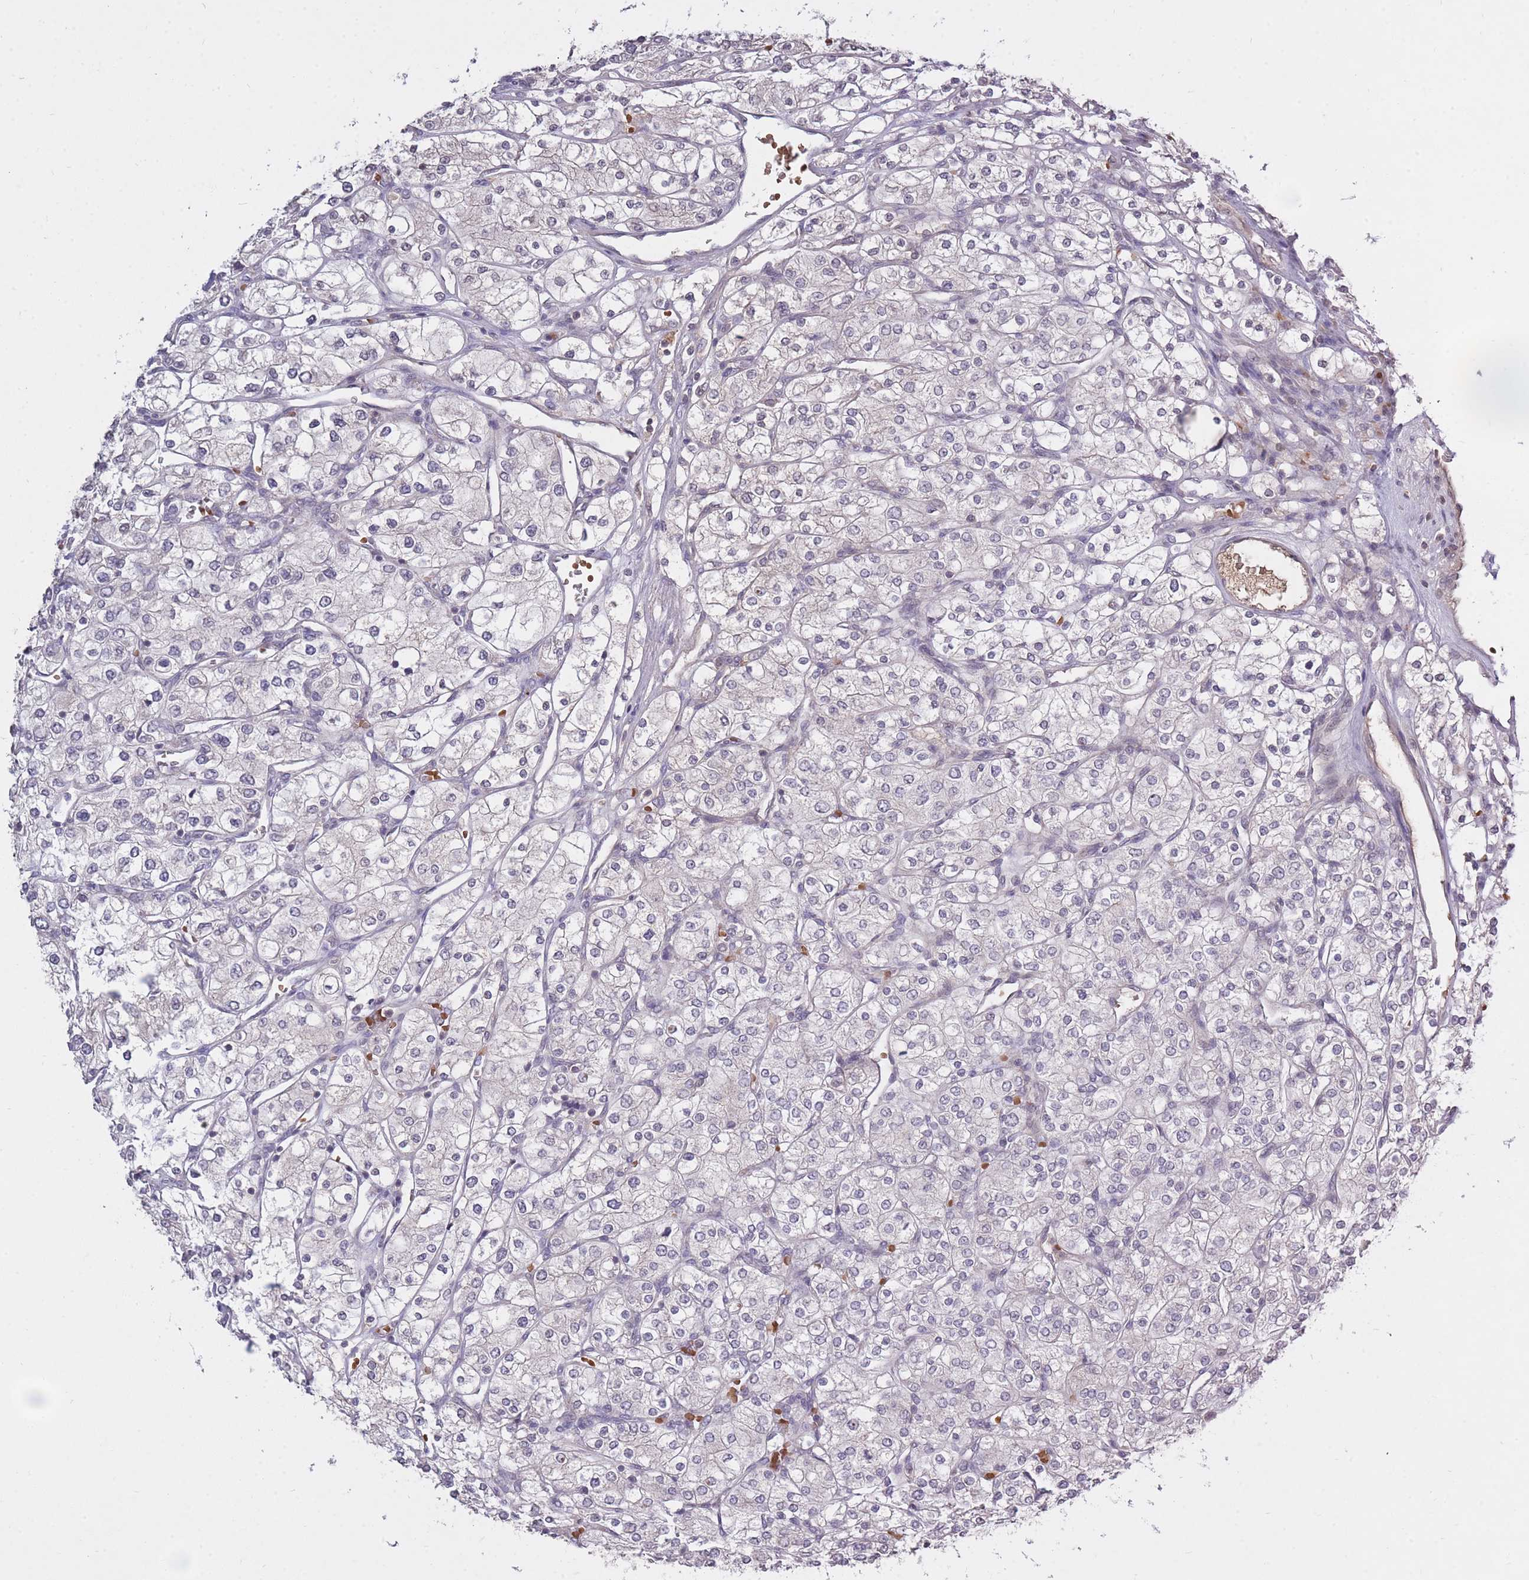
{"staining": {"intensity": "negative", "quantity": "none", "location": "none"}, "tissue": "renal cancer", "cell_type": "Tumor cells", "image_type": "cancer", "snomed": [{"axis": "morphology", "description": "Adenocarcinoma, NOS"}, {"axis": "topography", "description": "Kidney"}], "caption": "Immunohistochemistry of human adenocarcinoma (renal) exhibits no positivity in tumor cells. Nuclei are stained in blue.", "gene": "ADCYAP1R1", "patient": {"sex": "male", "age": 80}}